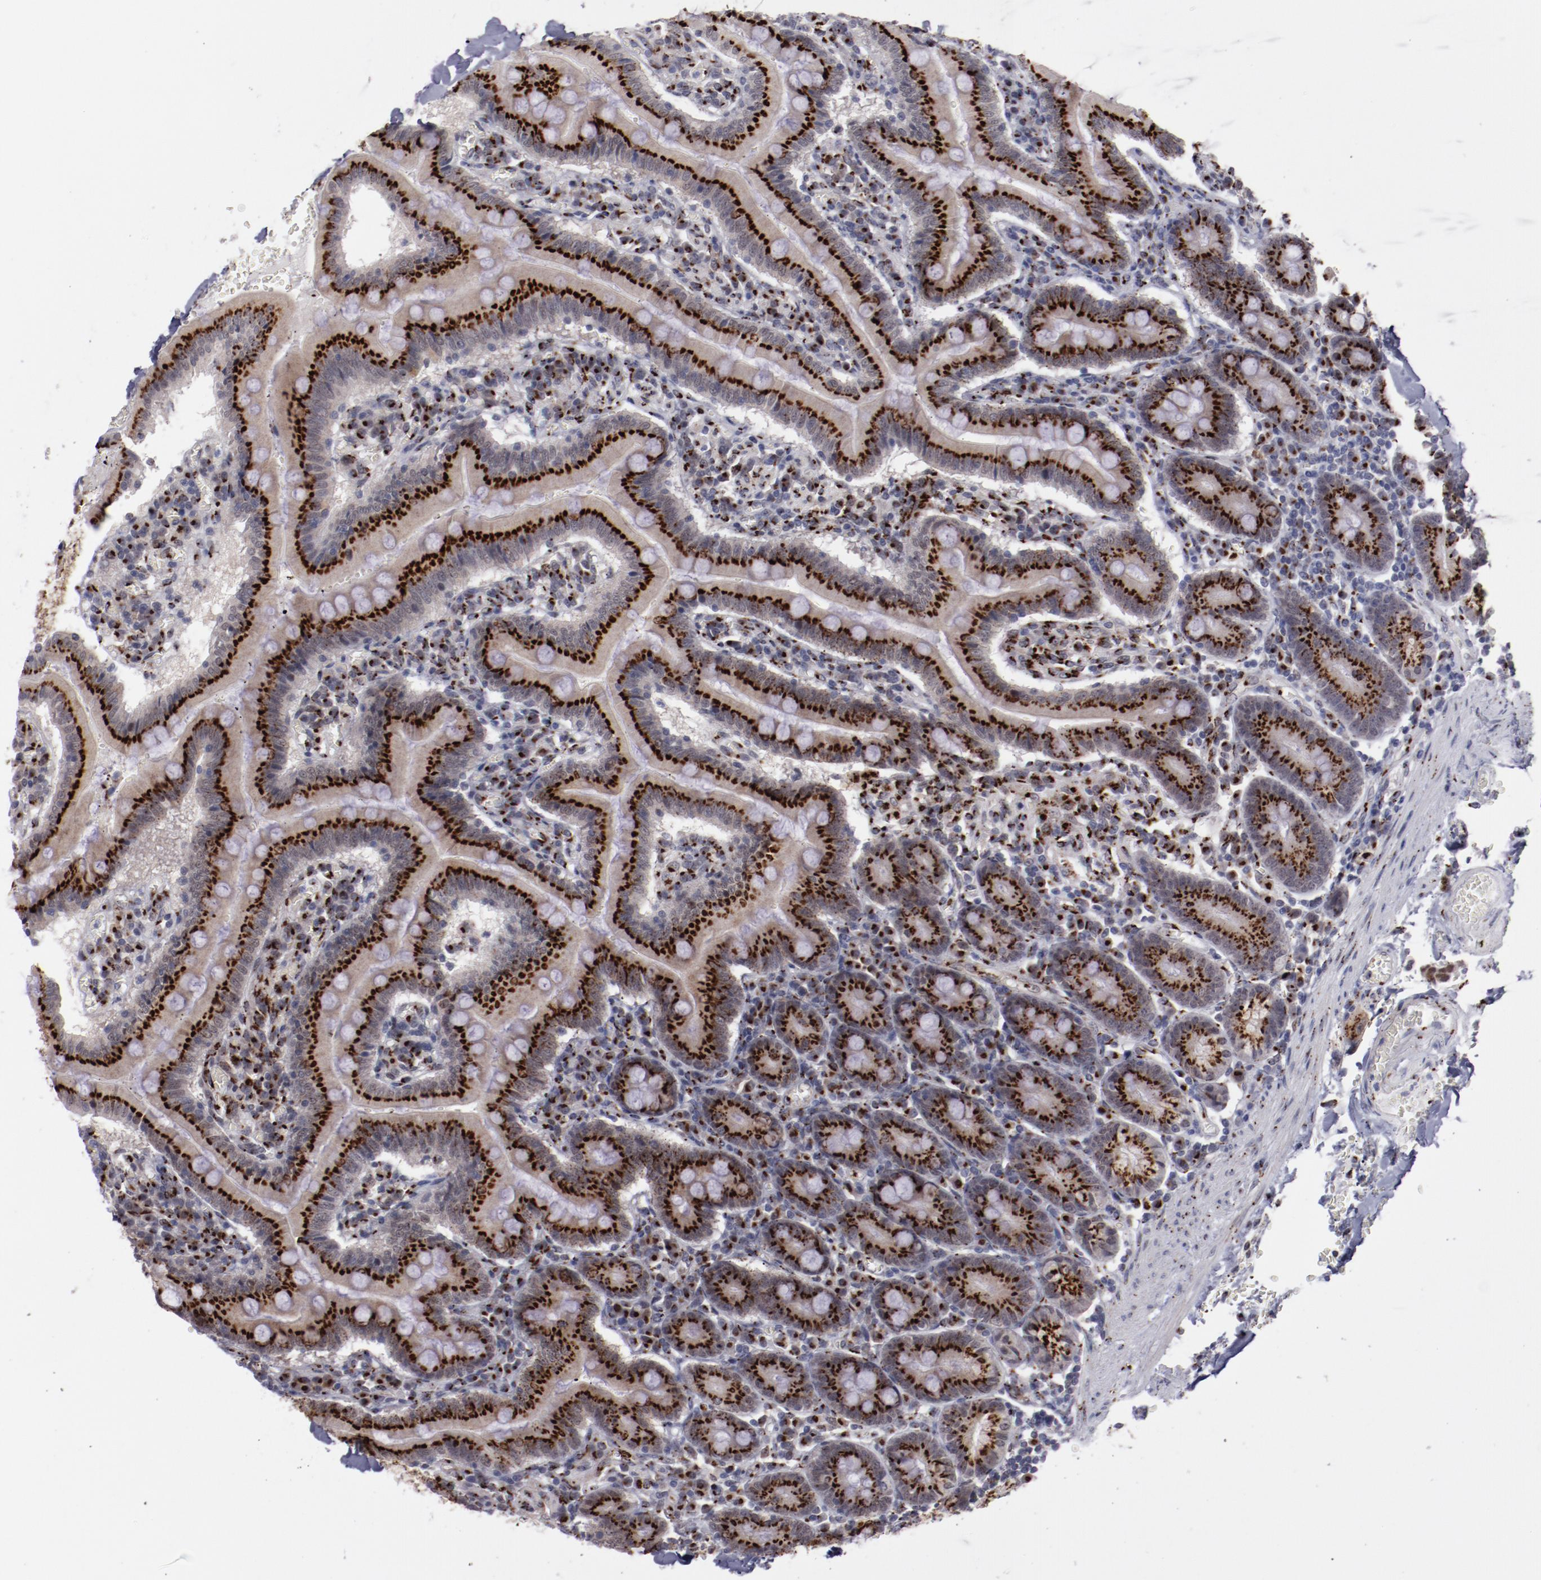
{"staining": {"intensity": "strong", "quantity": ">75%", "location": "cytoplasmic/membranous"}, "tissue": "small intestine", "cell_type": "Glandular cells", "image_type": "normal", "snomed": [{"axis": "morphology", "description": "Normal tissue, NOS"}, {"axis": "topography", "description": "Small intestine"}], "caption": "Immunohistochemical staining of unremarkable human small intestine exhibits >75% levels of strong cytoplasmic/membranous protein expression in about >75% of glandular cells.", "gene": "GOLIM4", "patient": {"sex": "male", "age": 71}}